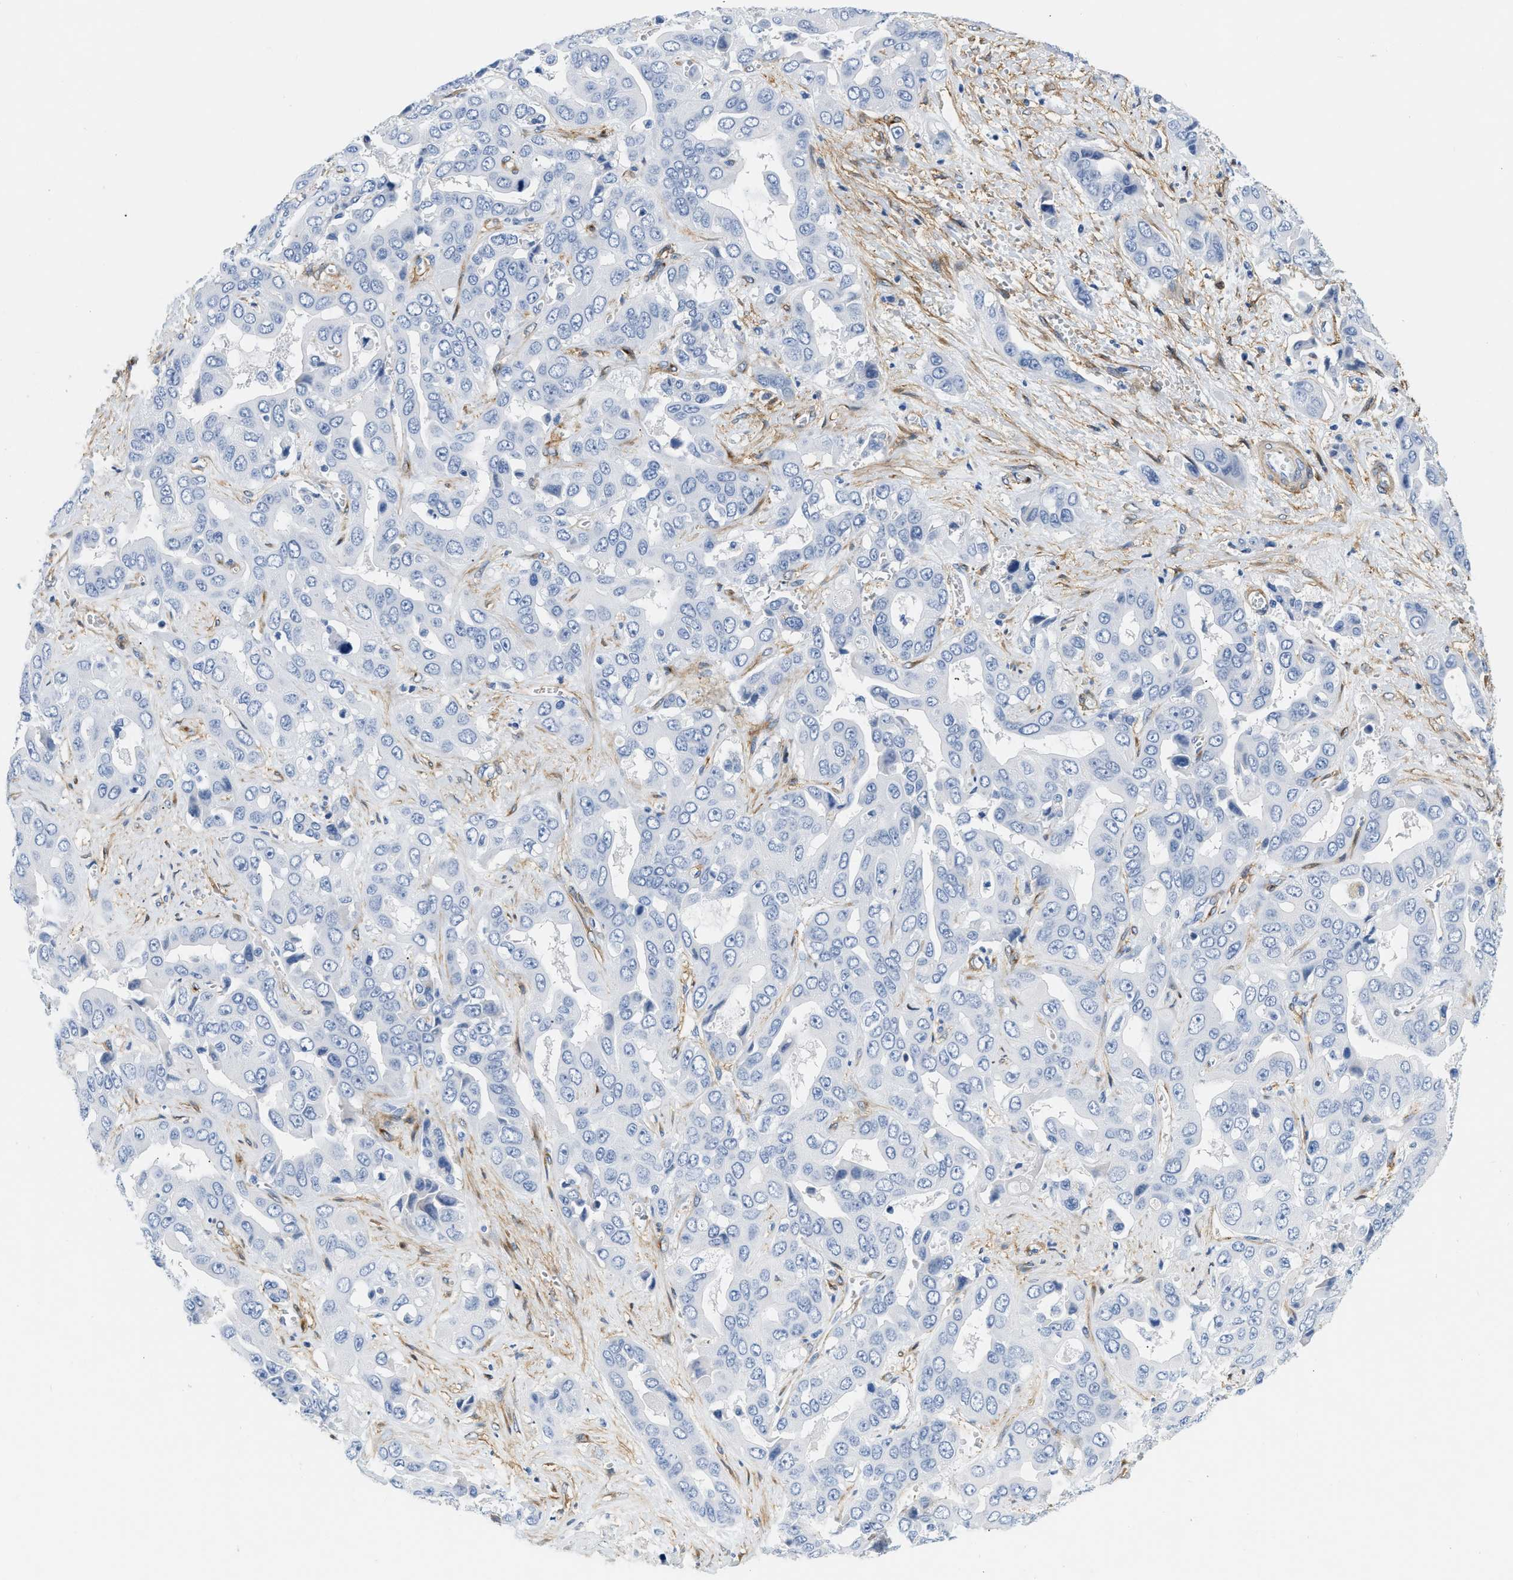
{"staining": {"intensity": "negative", "quantity": "none", "location": "none"}, "tissue": "liver cancer", "cell_type": "Tumor cells", "image_type": "cancer", "snomed": [{"axis": "morphology", "description": "Cholangiocarcinoma"}, {"axis": "topography", "description": "Liver"}], "caption": "Liver cholangiocarcinoma stained for a protein using IHC displays no positivity tumor cells.", "gene": "PDGFRB", "patient": {"sex": "female", "age": 52}}